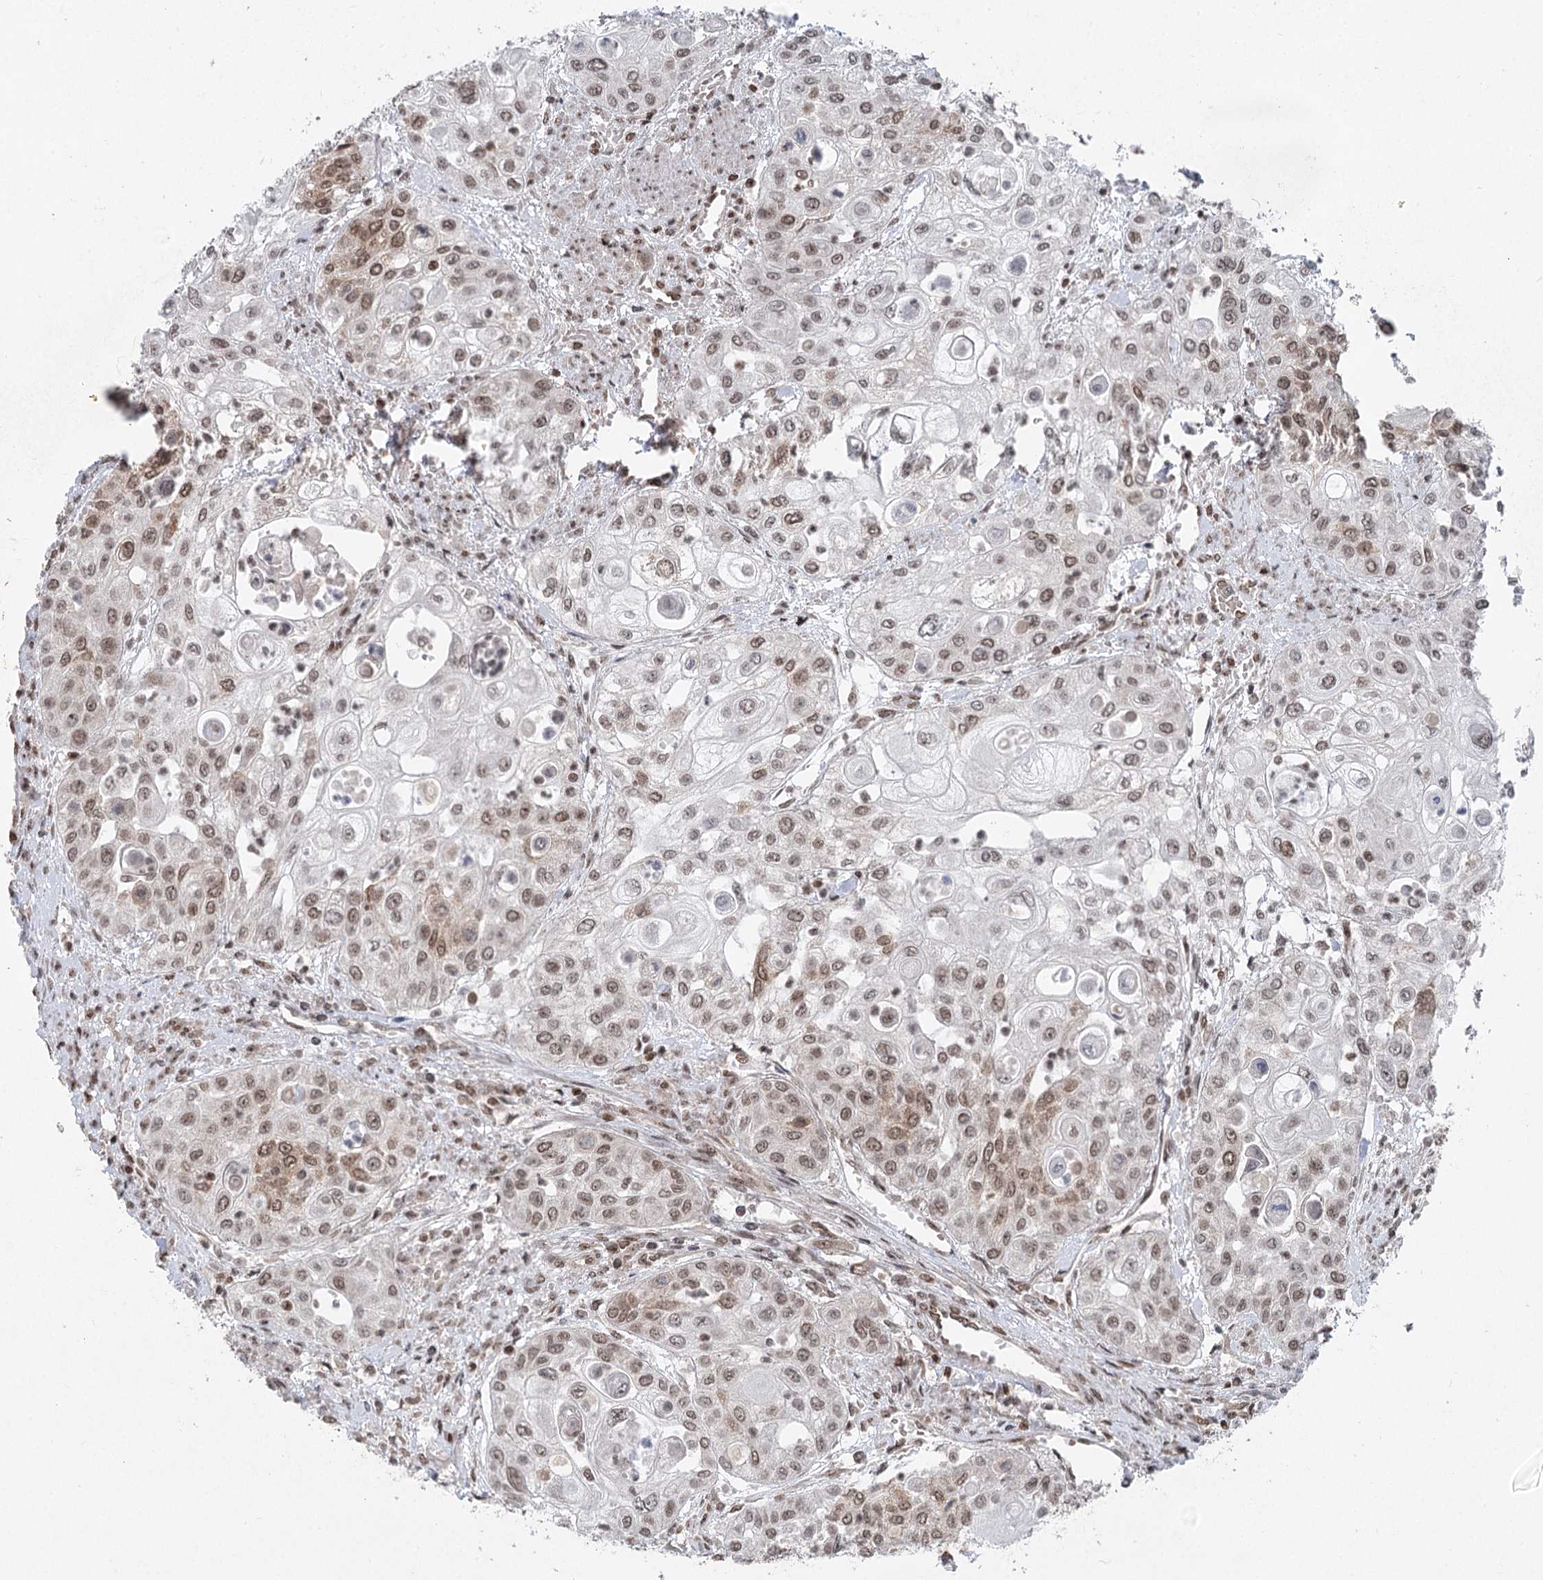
{"staining": {"intensity": "moderate", "quantity": ">75%", "location": "nuclear"}, "tissue": "urothelial cancer", "cell_type": "Tumor cells", "image_type": "cancer", "snomed": [{"axis": "morphology", "description": "Urothelial carcinoma, High grade"}, {"axis": "topography", "description": "Urinary bladder"}], "caption": "The photomicrograph demonstrates a brown stain indicating the presence of a protein in the nuclear of tumor cells in high-grade urothelial carcinoma. The staining was performed using DAB (3,3'-diaminobenzidine) to visualize the protein expression in brown, while the nuclei were stained in blue with hematoxylin (Magnification: 20x).", "gene": "CGGBP1", "patient": {"sex": "female", "age": 79}}